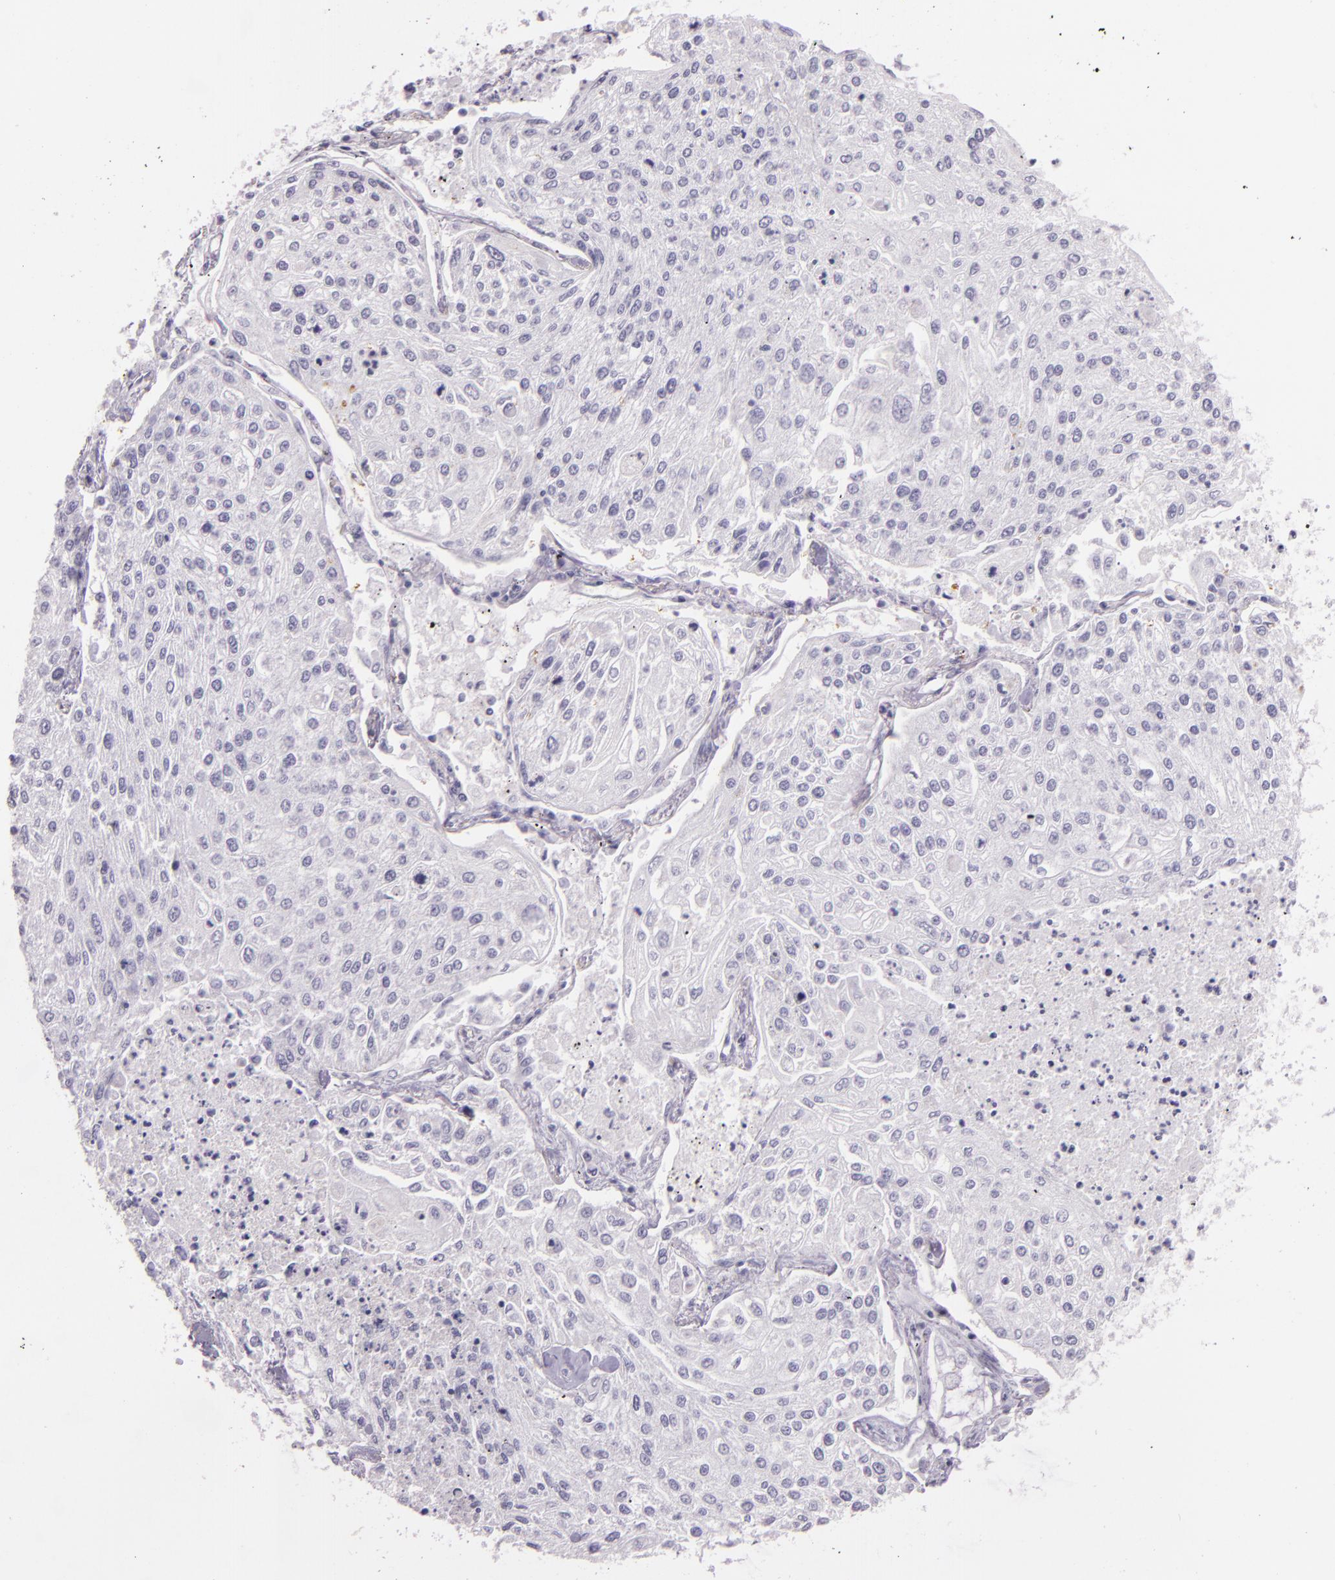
{"staining": {"intensity": "negative", "quantity": "none", "location": "none"}, "tissue": "lung cancer", "cell_type": "Tumor cells", "image_type": "cancer", "snomed": [{"axis": "morphology", "description": "Squamous cell carcinoma, NOS"}, {"axis": "topography", "description": "Lung"}], "caption": "Lung squamous cell carcinoma was stained to show a protein in brown. There is no significant staining in tumor cells. (IHC, brightfield microscopy, high magnification).", "gene": "HSPA8", "patient": {"sex": "male", "age": 75}}